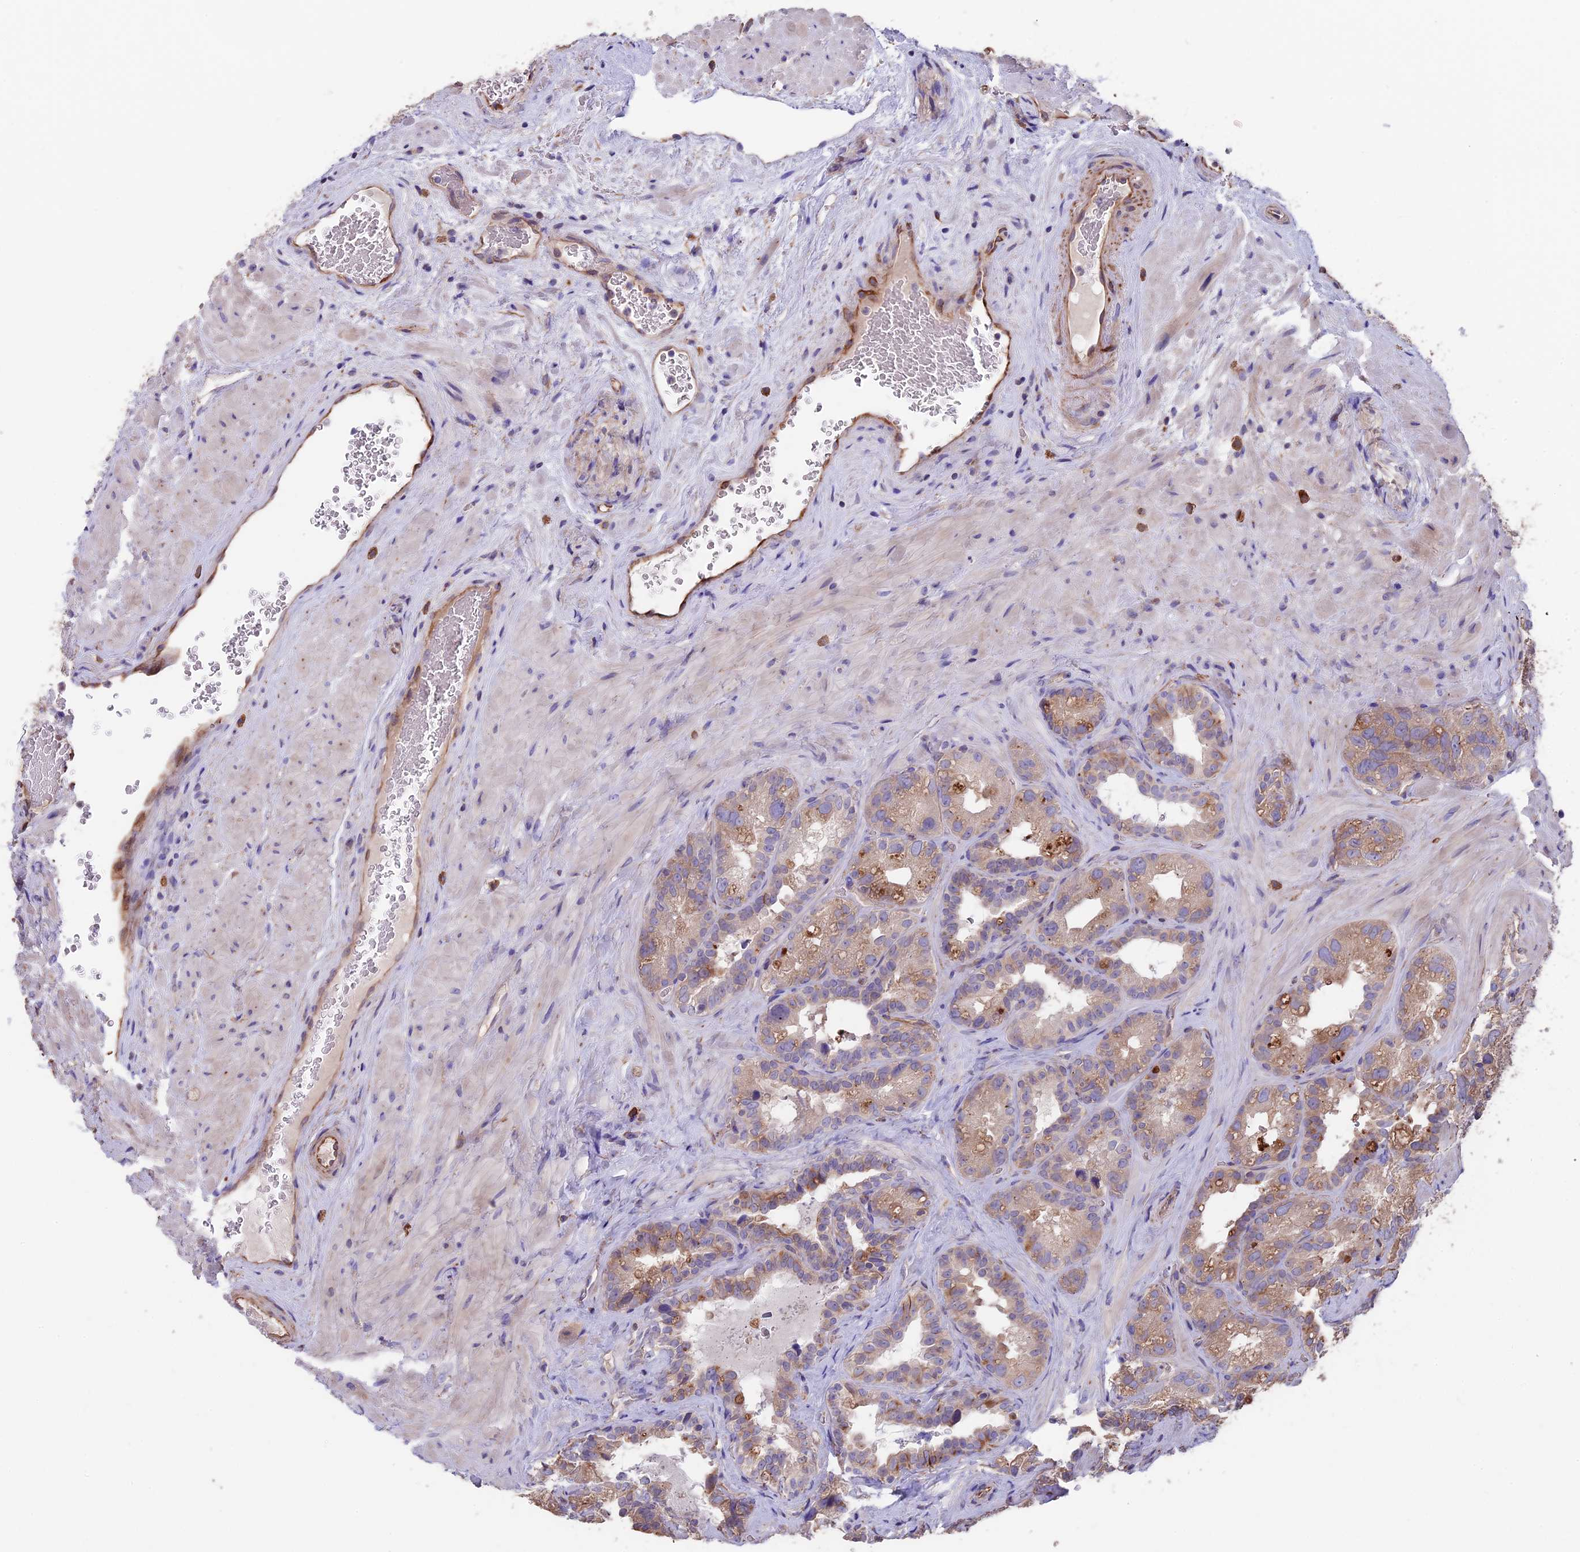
{"staining": {"intensity": "weak", "quantity": "25%-75%", "location": "cytoplasmic/membranous"}, "tissue": "seminal vesicle", "cell_type": "Glandular cells", "image_type": "normal", "snomed": [{"axis": "morphology", "description": "Normal tissue, NOS"}, {"axis": "topography", "description": "Seminal veicle"}, {"axis": "topography", "description": "Peripheral nerve tissue"}], "caption": "Brown immunohistochemical staining in normal seminal vesicle exhibits weak cytoplasmic/membranous expression in about 25%-75% of glandular cells.", "gene": "SEH1L", "patient": {"sex": "male", "age": 67}}